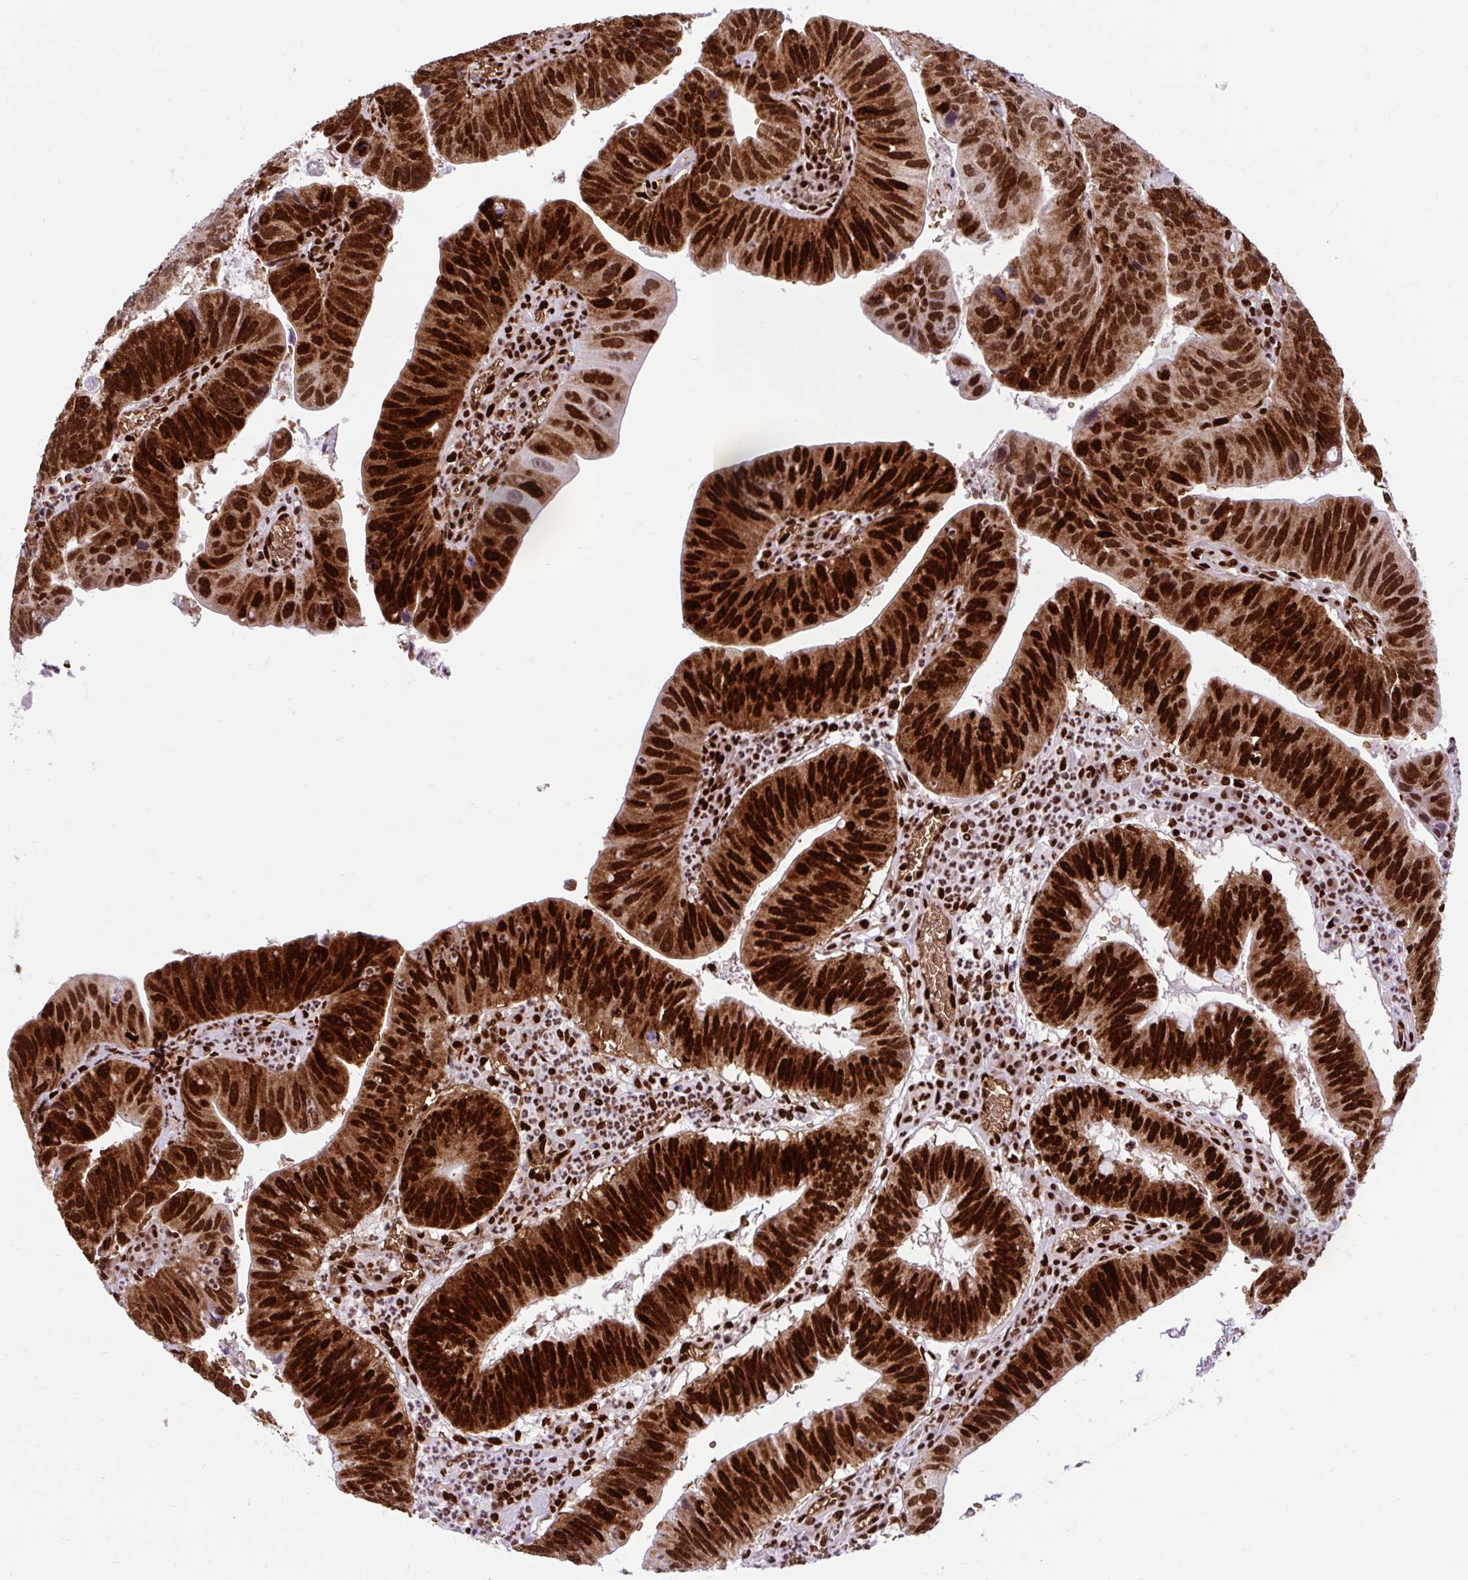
{"staining": {"intensity": "strong", "quantity": ">75%", "location": "nuclear"}, "tissue": "stomach cancer", "cell_type": "Tumor cells", "image_type": "cancer", "snomed": [{"axis": "morphology", "description": "Adenocarcinoma, NOS"}, {"axis": "topography", "description": "Stomach"}], "caption": "About >75% of tumor cells in human adenocarcinoma (stomach) show strong nuclear protein staining as visualized by brown immunohistochemical staining.", "gene": "FUS", "patient": {"sex": "male", "age": 59}}